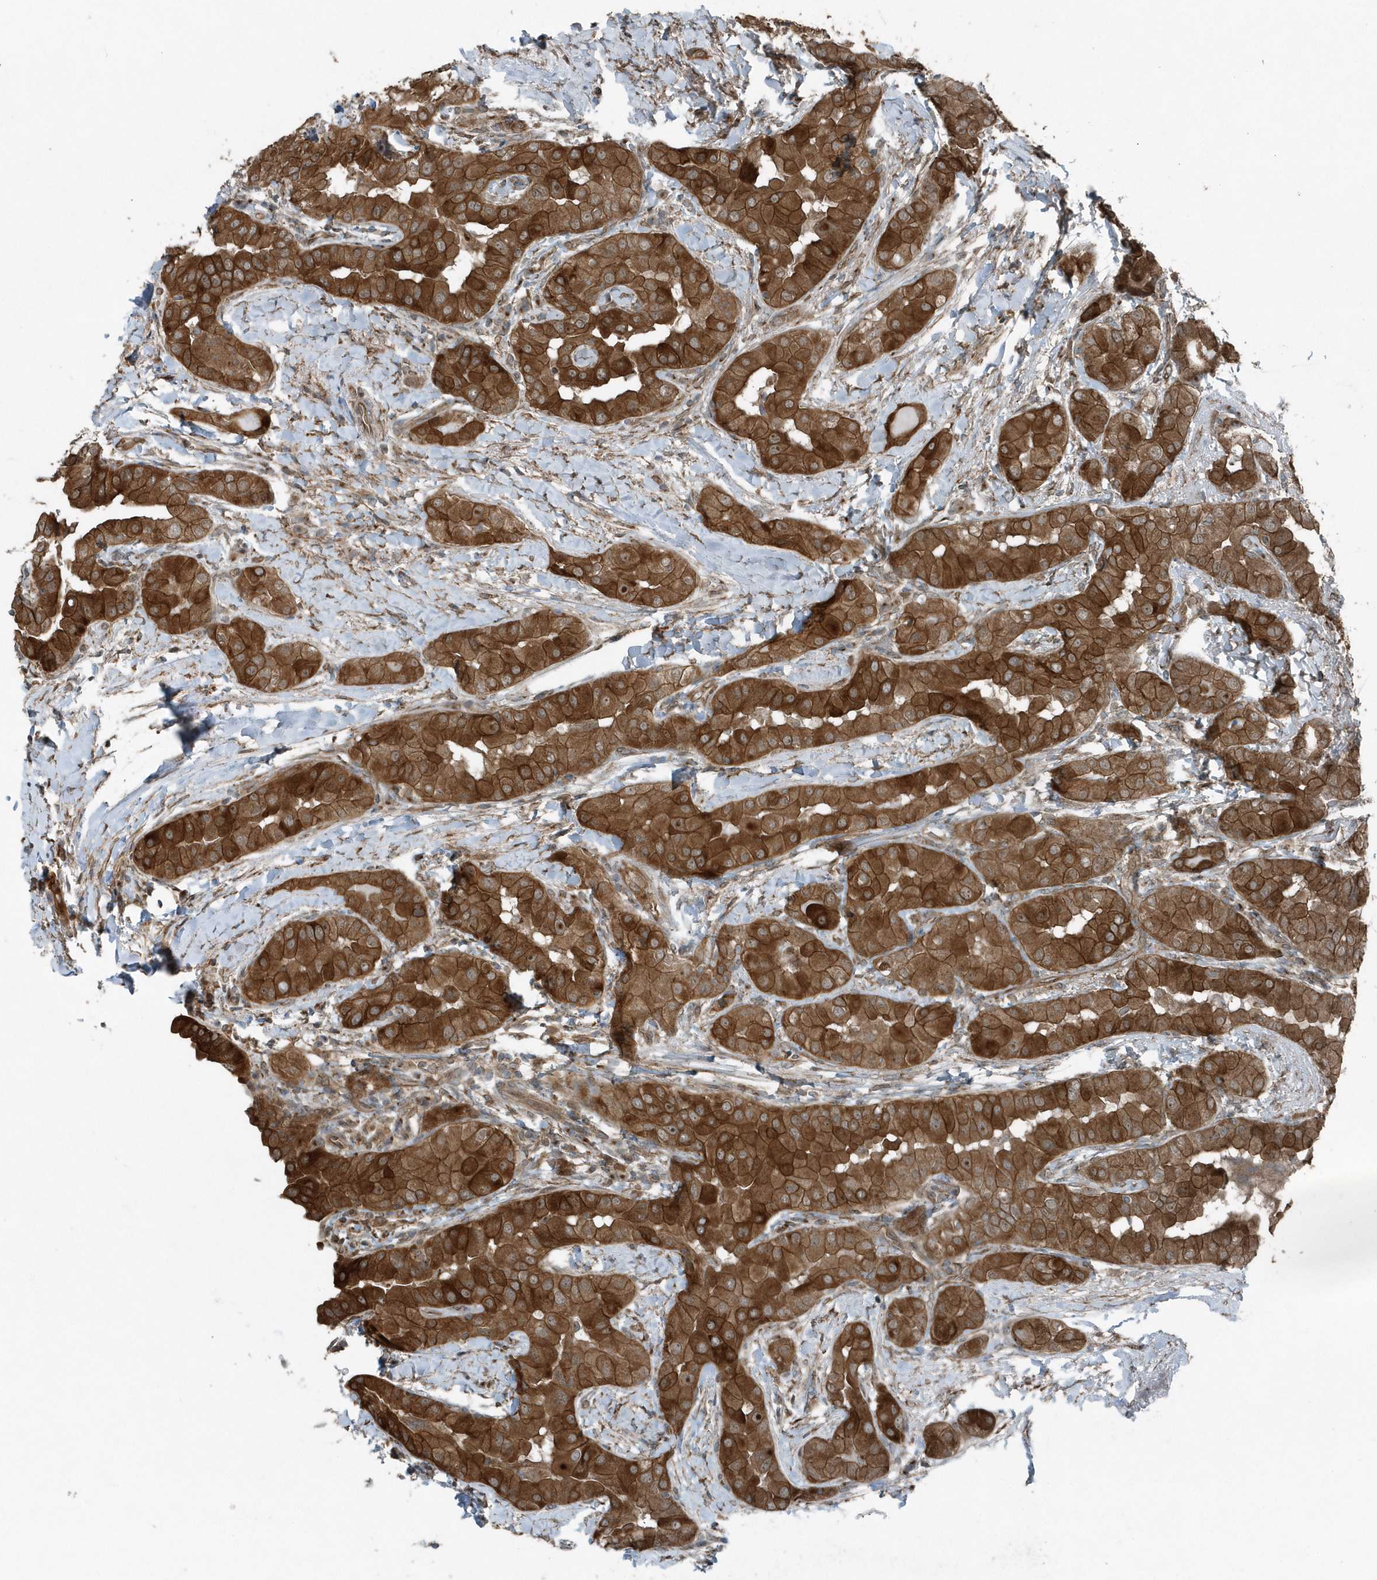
{"staining": {"intensity": "strong", "quantity": ">75%", "location": "cytoplasmic/membranous"}, "tissue": "thyroid cancer", "cell_type": "Tumor cells", "image_type": "cancer", "snomed": [{"axis": "morphology", "description": "Papillary adenocarcinoma, NOS"}, {"axis": "topography", "description": "Thyroid gland"}], "caption": "DAB (3,3'-diaminobenzidine) immunohistochemical staining of thyroid cancer shows strong cytoplasmic/membranous protein staining in approximately >75% of tumor cells. (IHC, brightfield microscopy, high magnification).", "gene": "GCC2", "patient": {"sex": "male", "age": 33}}